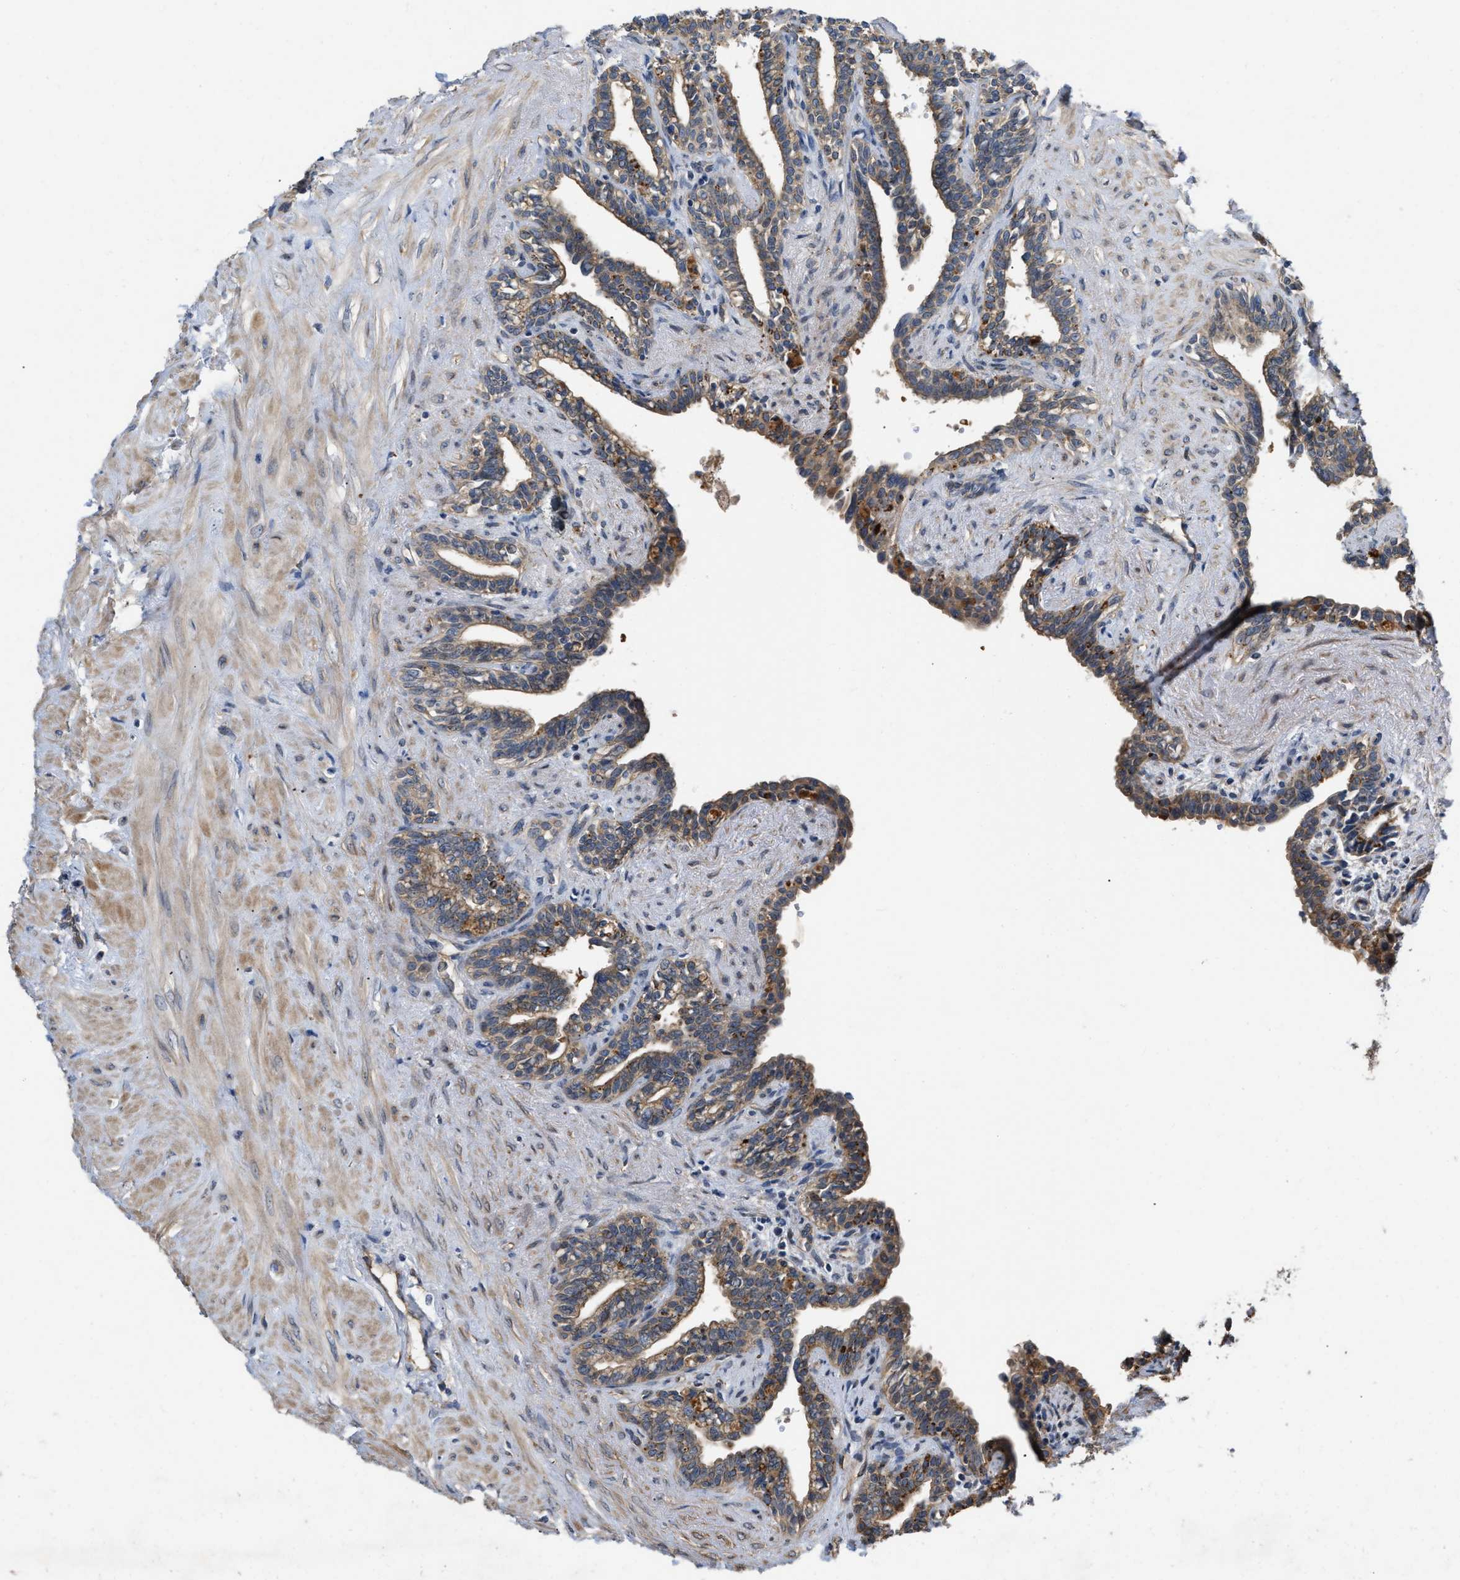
{"staining": {"intensity": "moderate", "quantity": "25%-75%", "location": "cytoplasmic/membranous"}, "tissue": "seminal vesicle", "cell_type": "Glandular cells", "image_type": "normal", "snomed": [{"axis": "morphology", "description": "Normal tissue, NOS"}, {"axis": "morphology", "description": "Adenocarcinoma, High grade"}, {"axis": "topography", "description": "Prostate"}, {"axis": "topography", "description": "Seminal veicle"}], "caption": "Benign seminal vesicle was stained to show a protein in brown. There is medium levels of moderate cytoplasmic/membranous positivity in about 25%-75% of glandular cells.", "gene": "SLC4A11", "patient": {"sex": "male", "age": 55}}